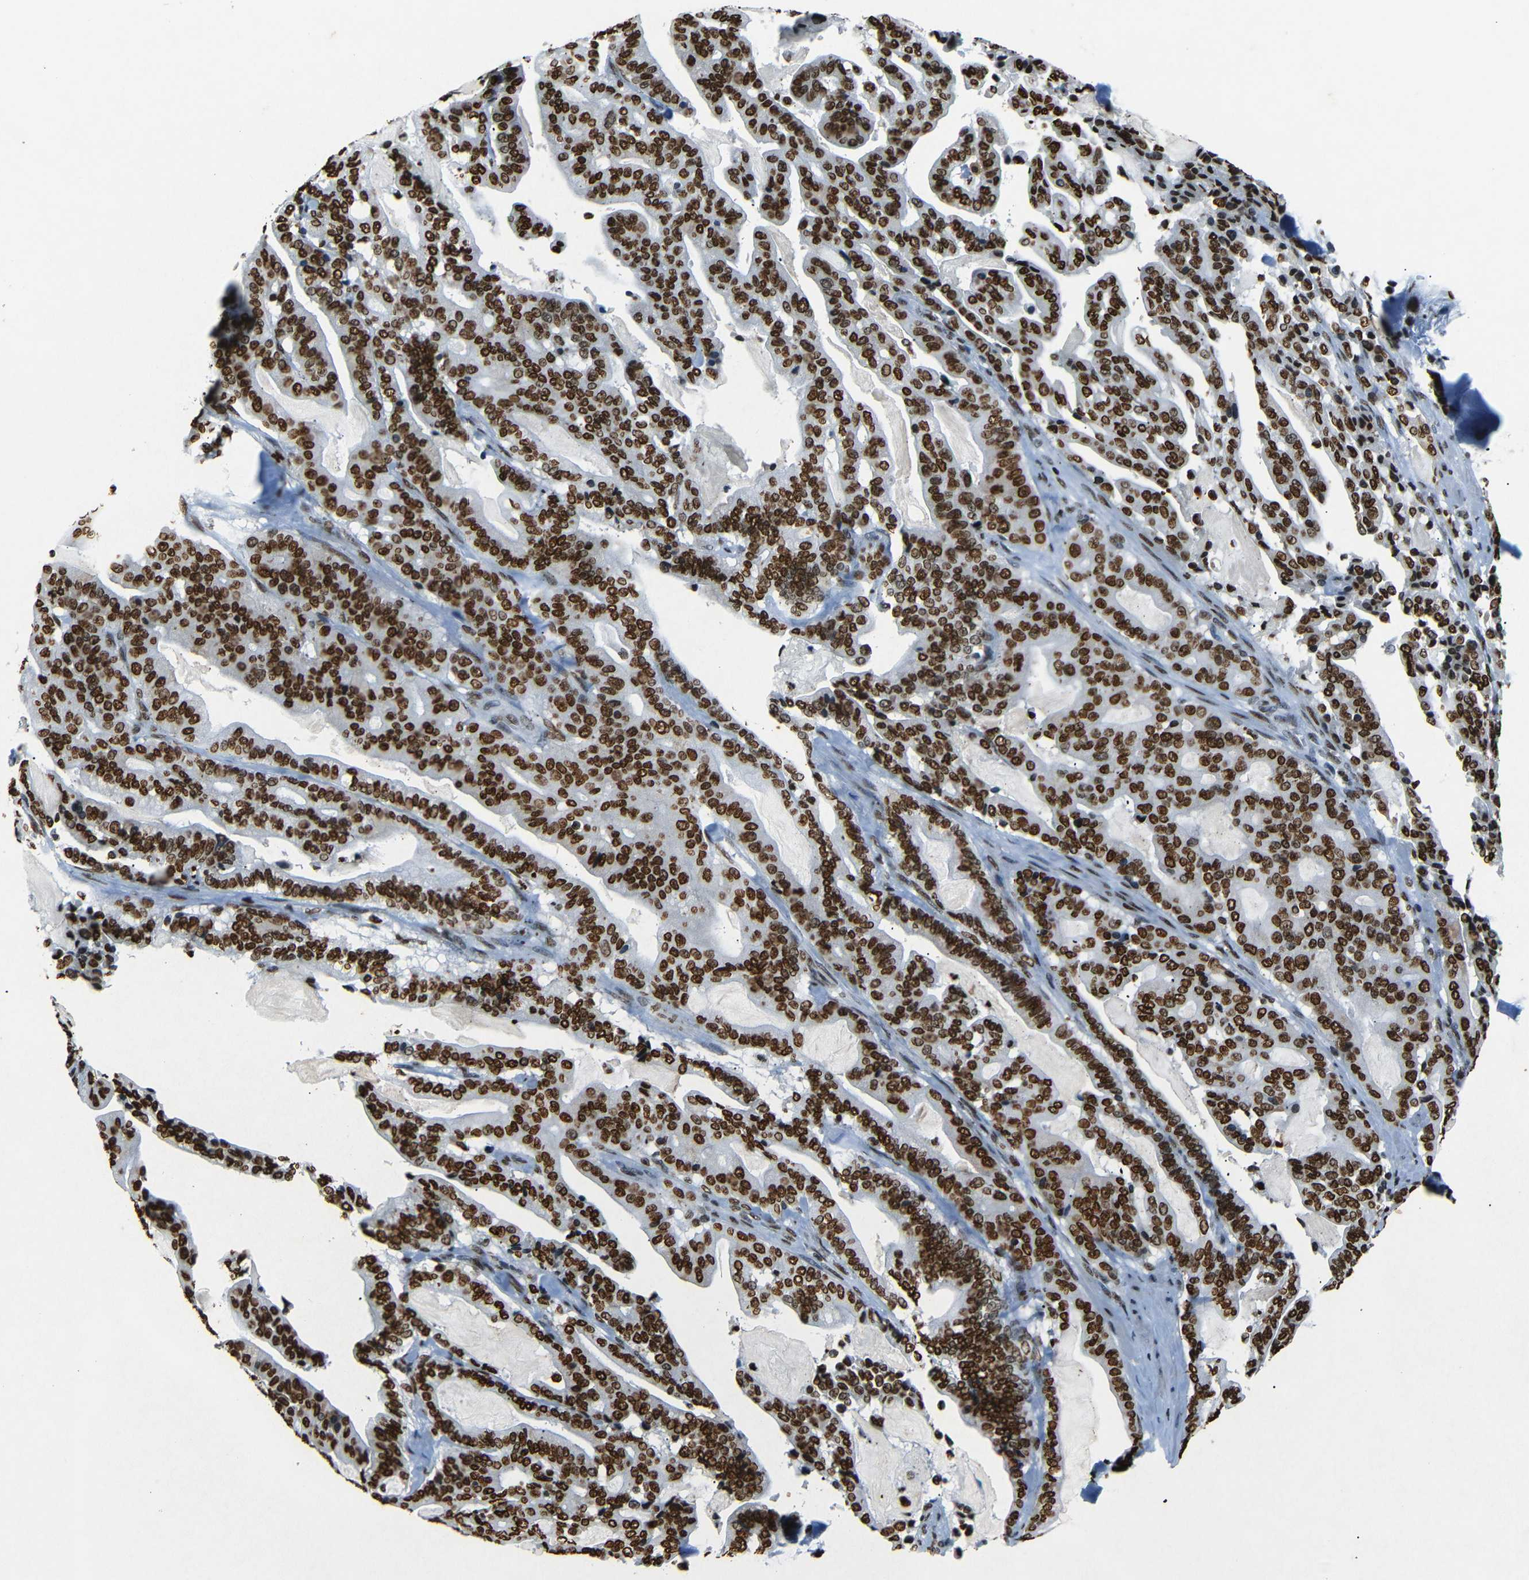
{"staining": {"intensity": "strong", "quantity": ">75%", "location": "nuclear"}, "tissue": "pancreatic cancer", "cell_type": "Tumor cells", "image_type": "cancer", "snomed": [{"axis": "morphology", "description": "Adenocarcinoma, NOS"}, {"axis": "topography", "description": "Pancreas"}], "caption": "Immunohistochemistry image of human adenocarcinoma (pancreatic) stained for a protein (brown), which shows high levels of strong nuclear staining in about >75% of tumor cells.", "gene": "HMGN1", "patient": {"sex": "male", "age": 63}}